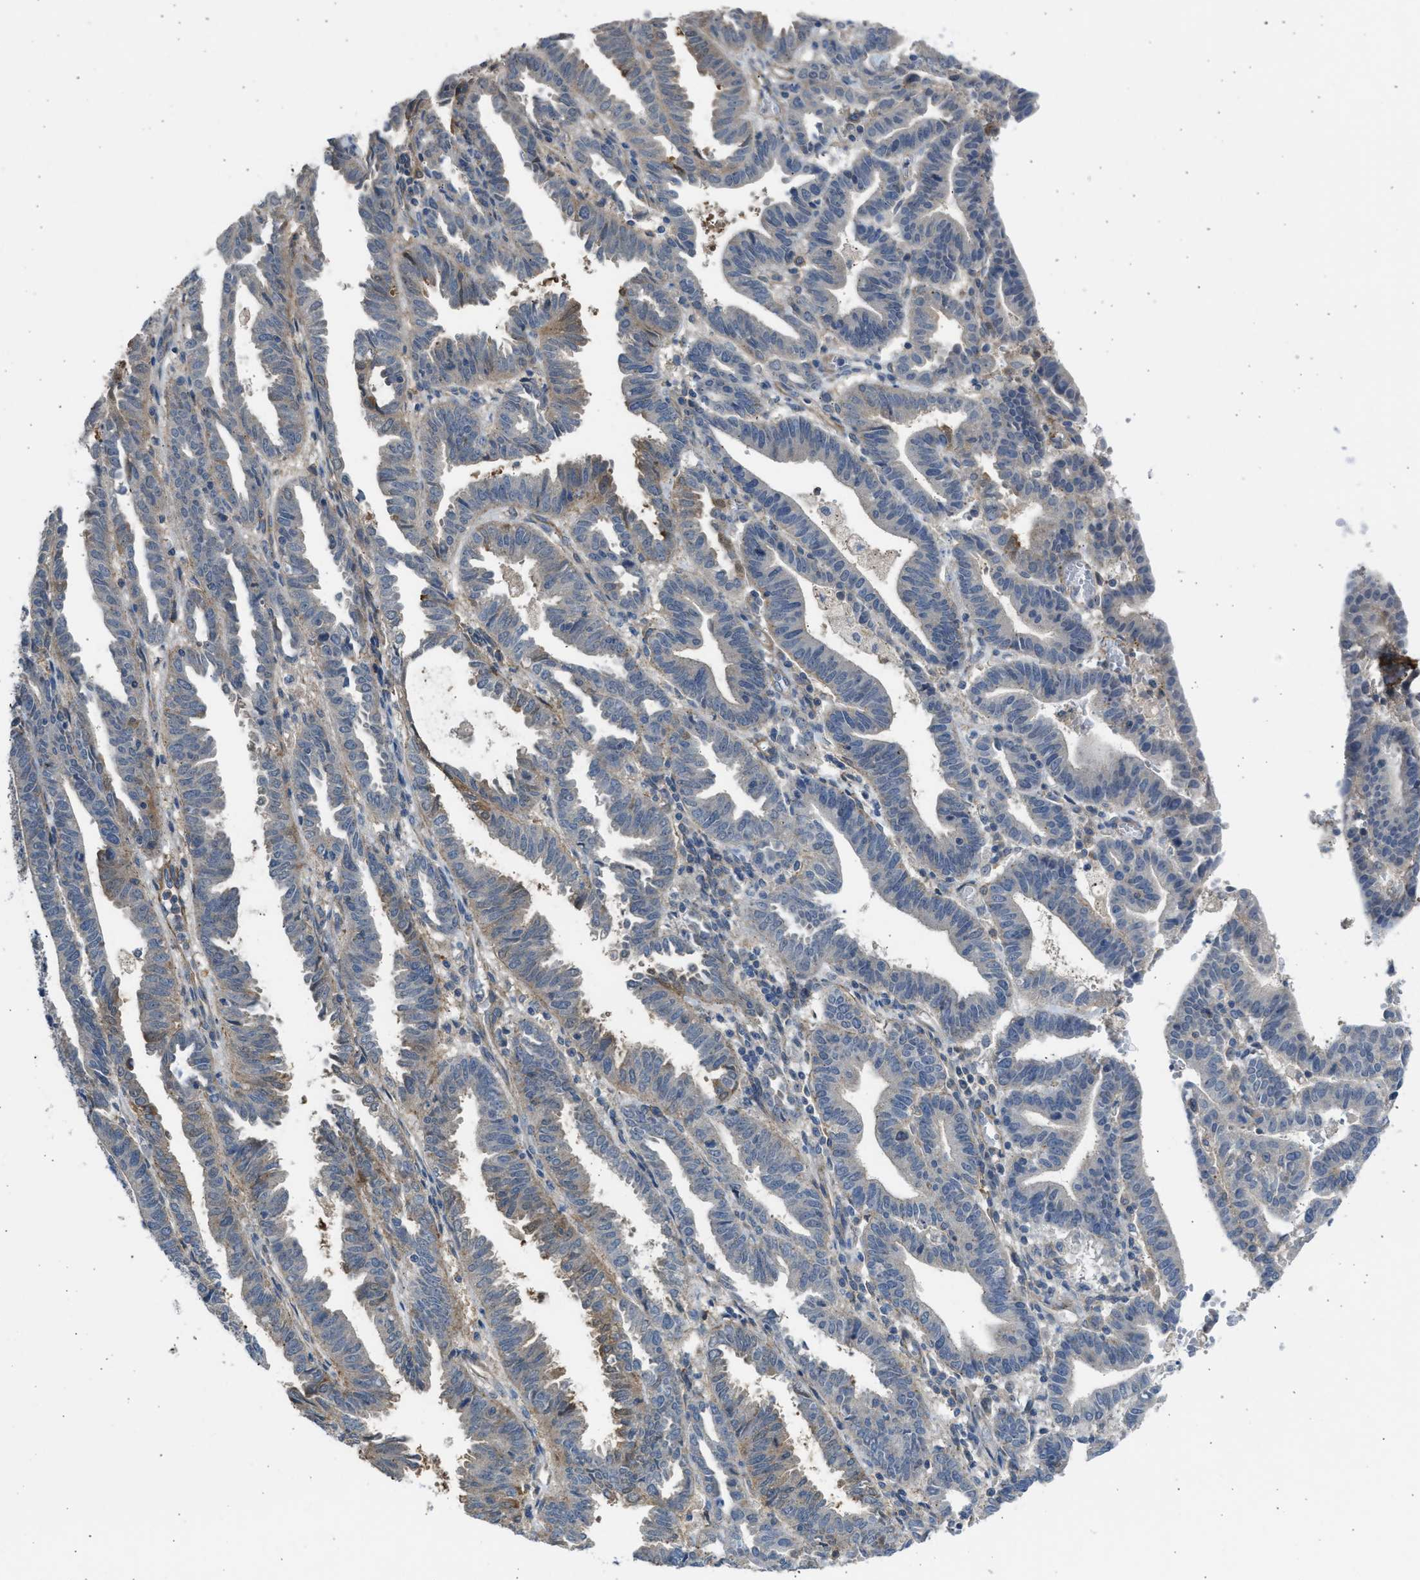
{"staining": {"intensity": "weak", "quantity": "<25%", "location": "cytoplasmic/membranous"}, "tissue": "endometrial cancer", "cell_type": "Tumor cells", "image_type": "cancer", "snomed": [{"axis": "morphology", "description": "Adenocarcinoma, NOS"}, {"axis": "topography", "description": "Uterus"}], "caption": "DAB immunohistochemical staining of endometrial cancer exhibits no significant expression in tumor cells.", "gene": "PCNX3", "patient": {"sex": "female", "age": 83}}